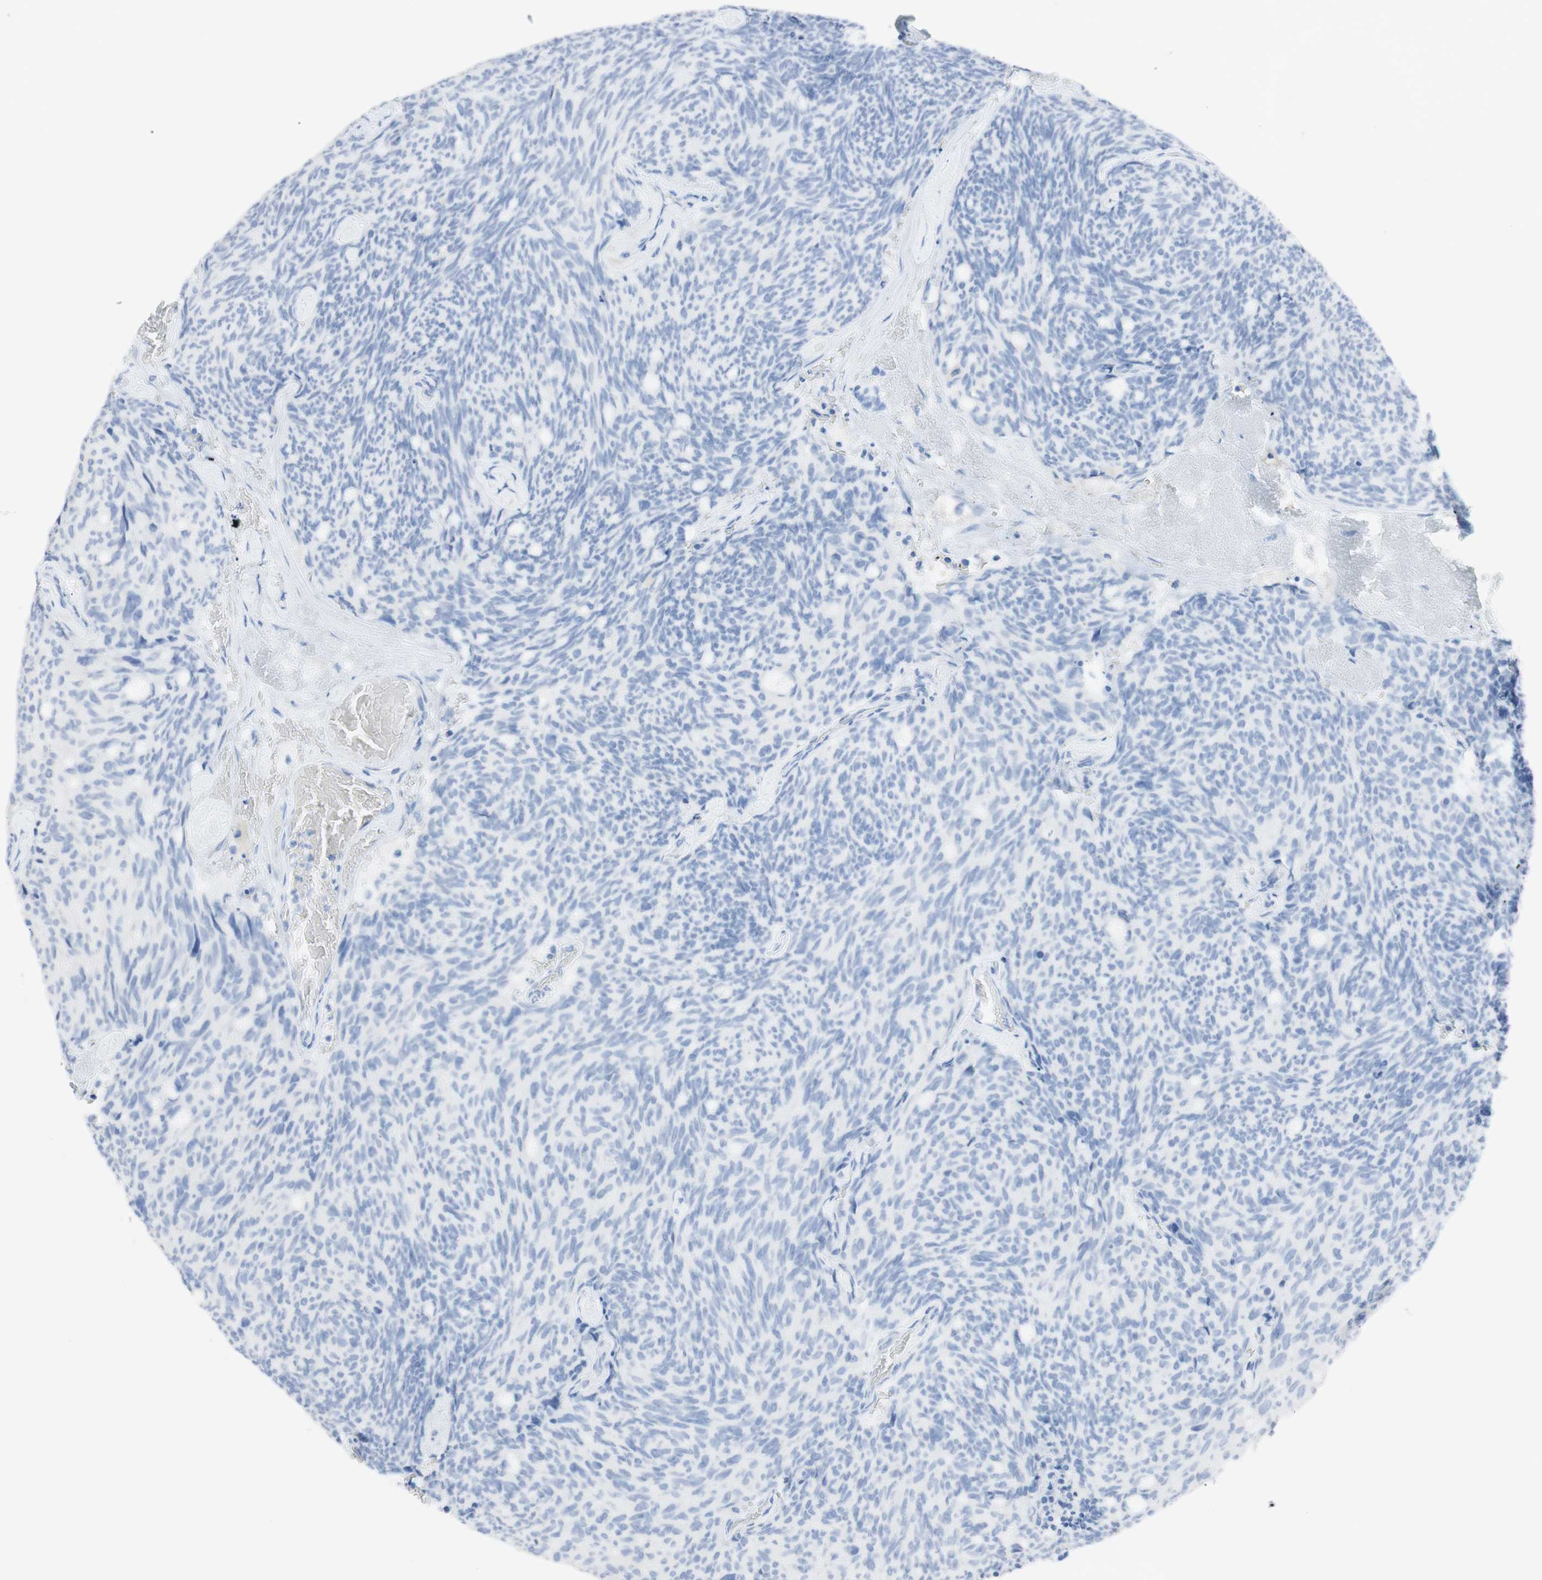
{"staining": {"intensity": "negative", "quantity": "none", "location": "none"}, "tissue": "carcinoid", "cell_type": "Tumor cells", "image_type": "cancer", "snomed": [{"axis": "morphology", "description": "Carcinoid, malignant, NOS"}, {"axis": "topography", "description": "Pancreas"}], "caption": "Photomicrograph shows no protein expression in tumor cells of carcinoid (malignant) tissue.", "gene": "TPO", "patient": {"sex": "female", "age": 54}}